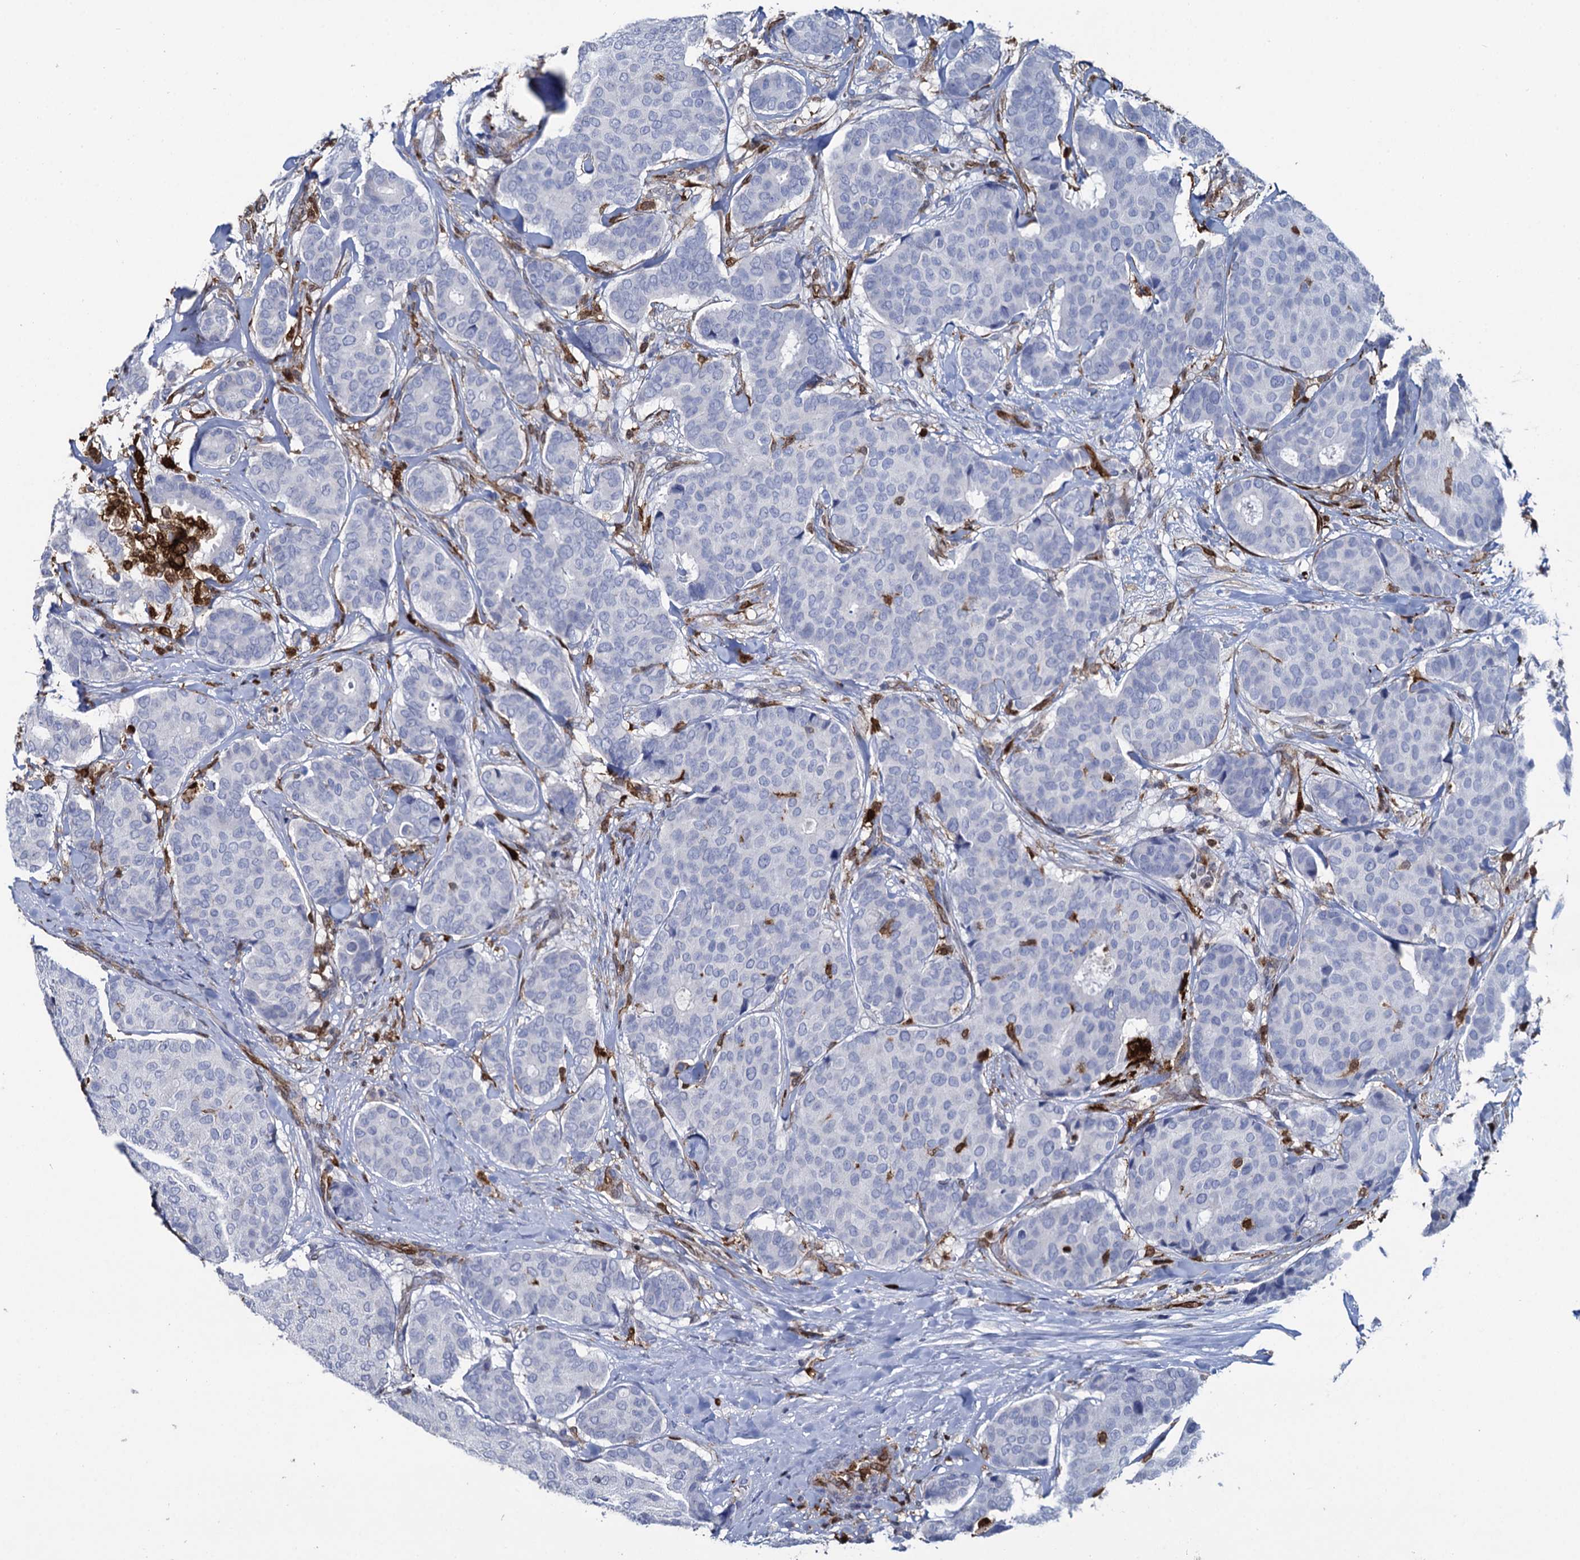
{"staining": {"intensity": "negative", "quantity": "none", "location": "none"}, "tissue": "breast cancer", "cell_type": "Tumor cells", "image_type": "cancer", "snomed": [{"axis": "morphology", "description": "Duct carcinoma"}, {"axis": "topography", "description": "Breast"}], "caption": "Tumor cells show no significant protein staining in breast intraductal carcinoma.", "gene": "FABP5", "patient": {"sex": "female", "age": 75}}